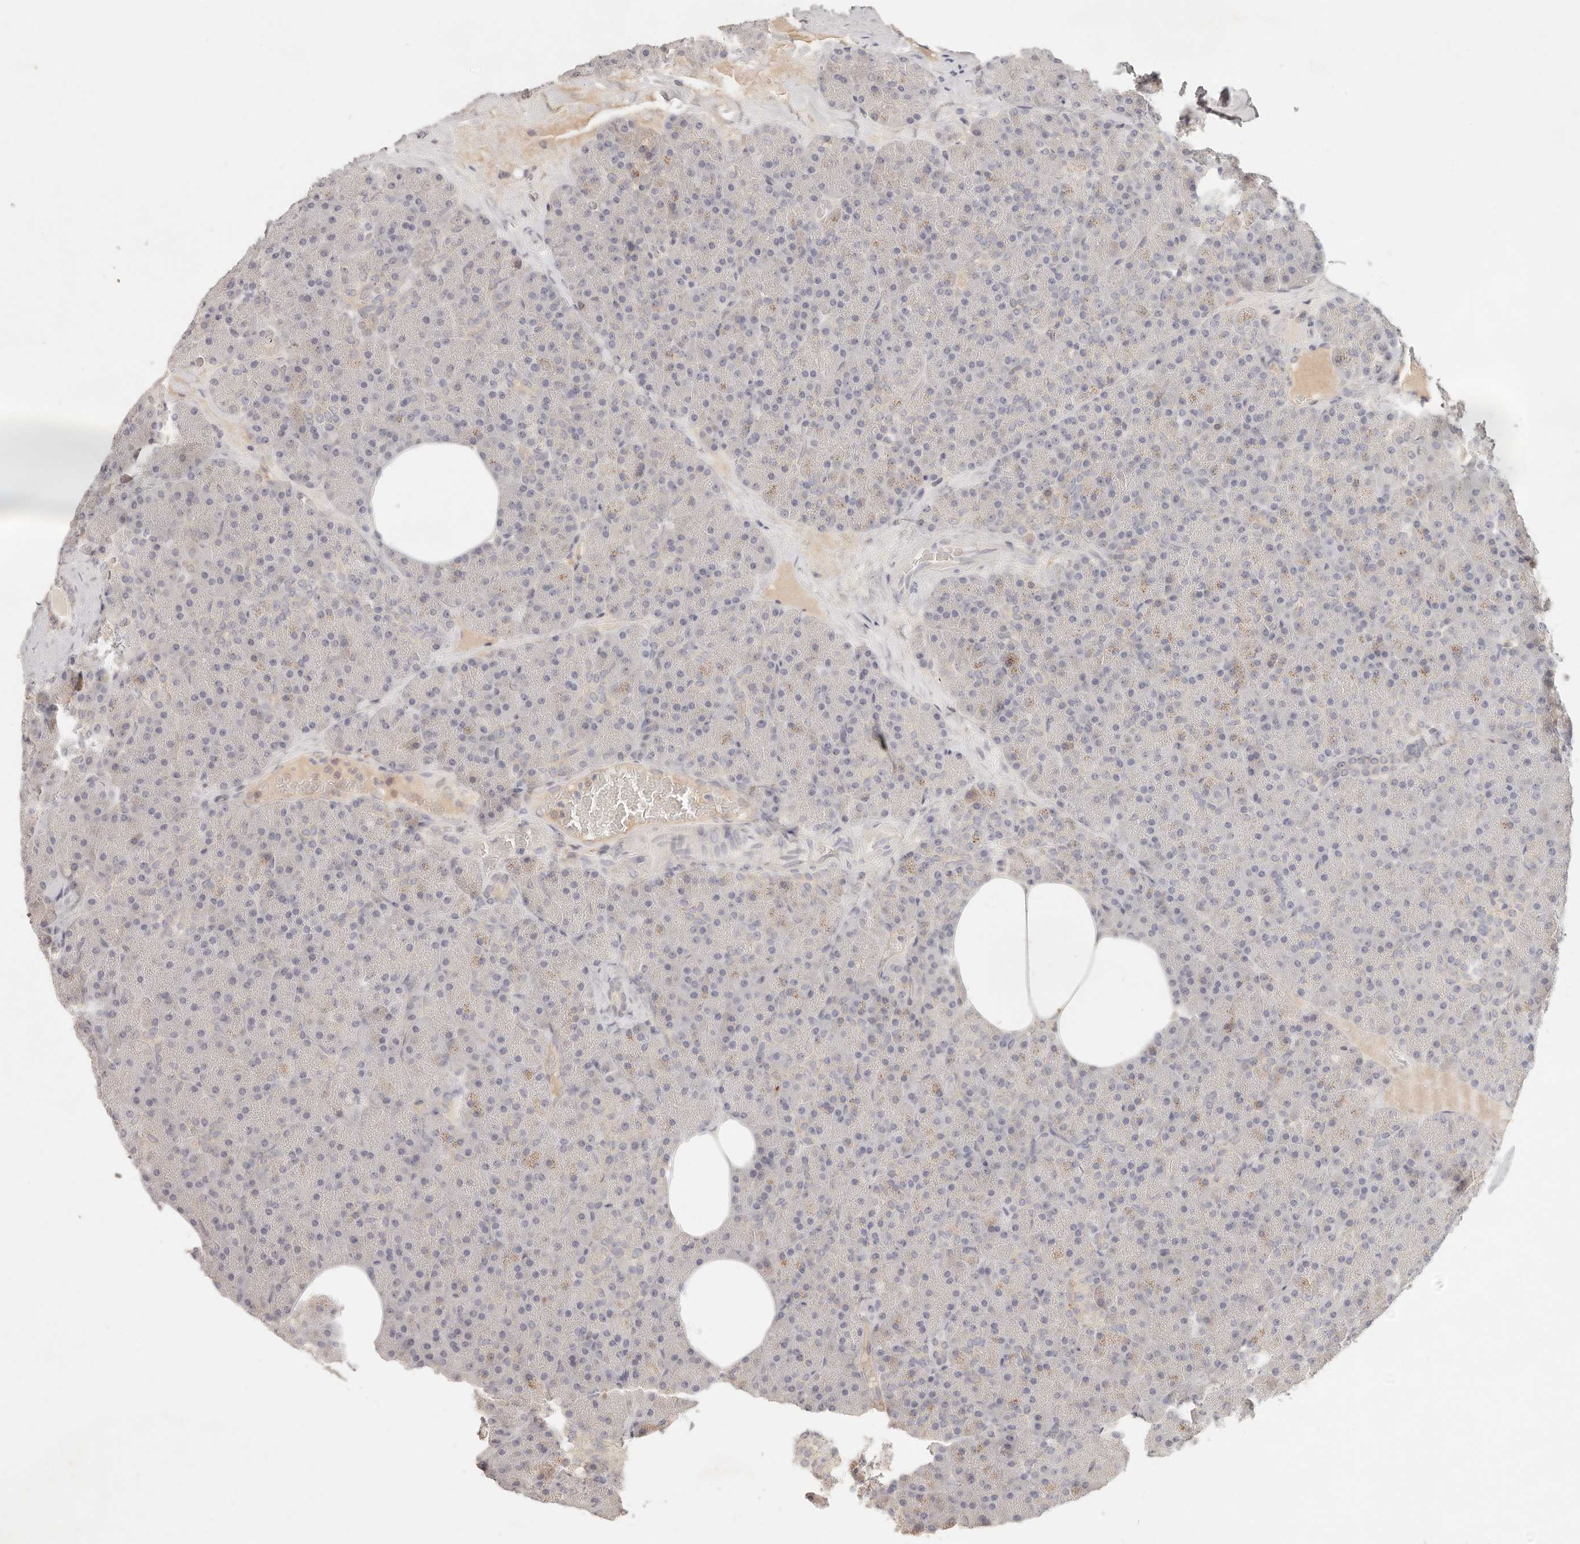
{"staining": {"intensity": "negative", "quantity": "none", "location": "none"}, "tissue": "pancreas", "cell_type": "Exocrine glandular cells", "image_type": "normal", "snomed": [{"axis": "morphology", "description": "Normal tissue, NOS"}, {"axis": "morphology", "description": "Carcinoid, malignant, NOS"}, {"axis": "topography", "description": "Pancreas"}], "caption": "High magnification brightfield microscopy of benign pancreas stained with DAB (brown) and counterstained with hematoxylin (blue): exocrine glandular cells show no significant staining. (DAB (3,3'-diaminobenzidine) IHC visualized using brightfield microscopy, high magnification).", "gene": "NECAP2", "patient": {"sex": "female", "age": 35}}